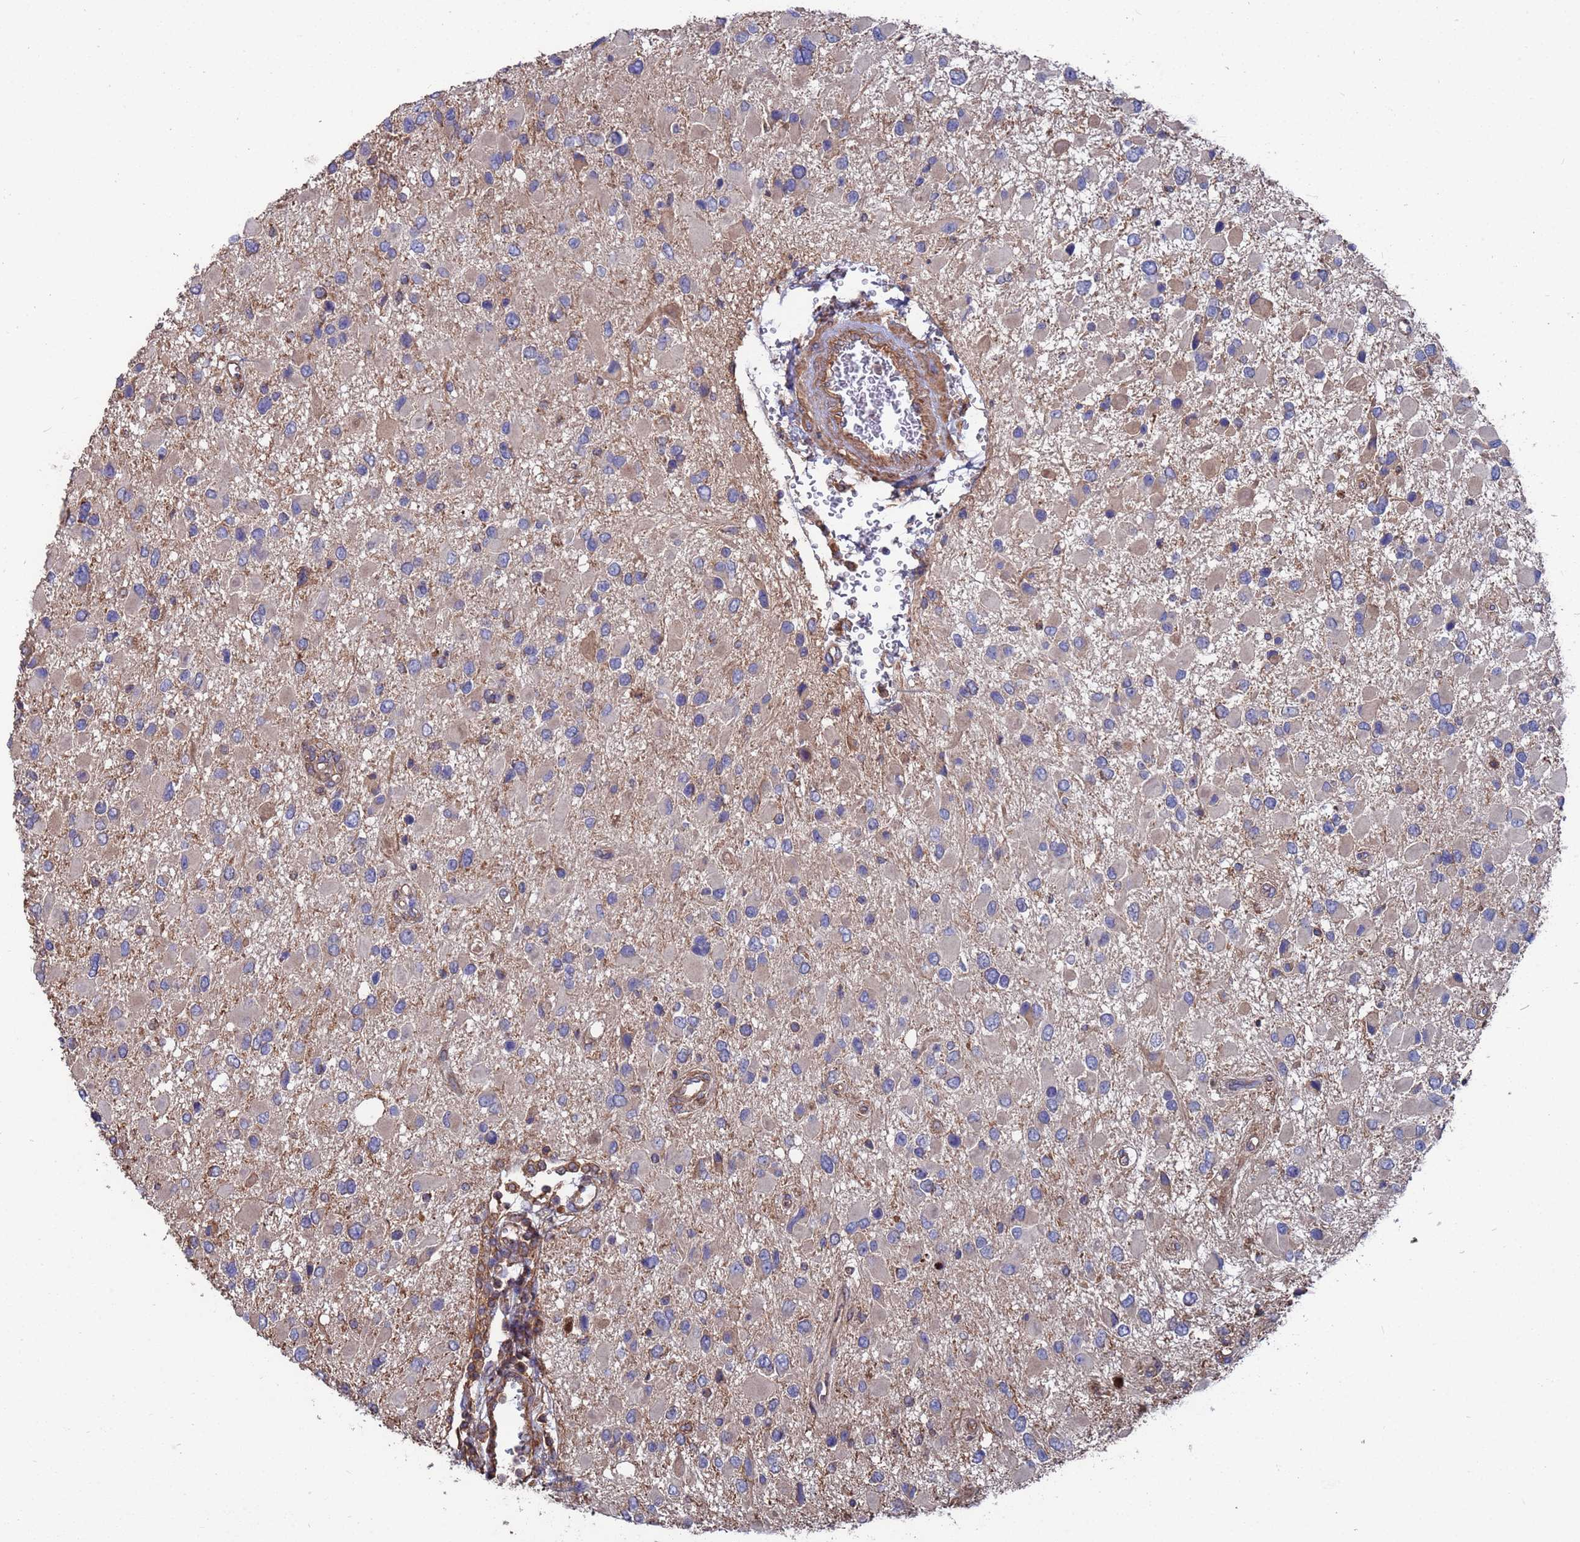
{"staining": {"intensity": "weak", "quantity": "25%-75%", "location": "cytoplasmic/membranous"}, "tissue": "glioma", "cell_type": "Tumor cells", "image_type": "cancer", "snomed": [{"axis": "morphology", "description": "Glioma, malignant, High grade"}, {"axis": "topography", "description": "Brain"}], "caption": "Protein expression analysis of malignant glioma (high-grade) displays weak cytoplasmic/membranous expression in about 25%-75% of tumor cells.", "gene": "PYCR1", "patient": {"sex": "male", "age": 53}}